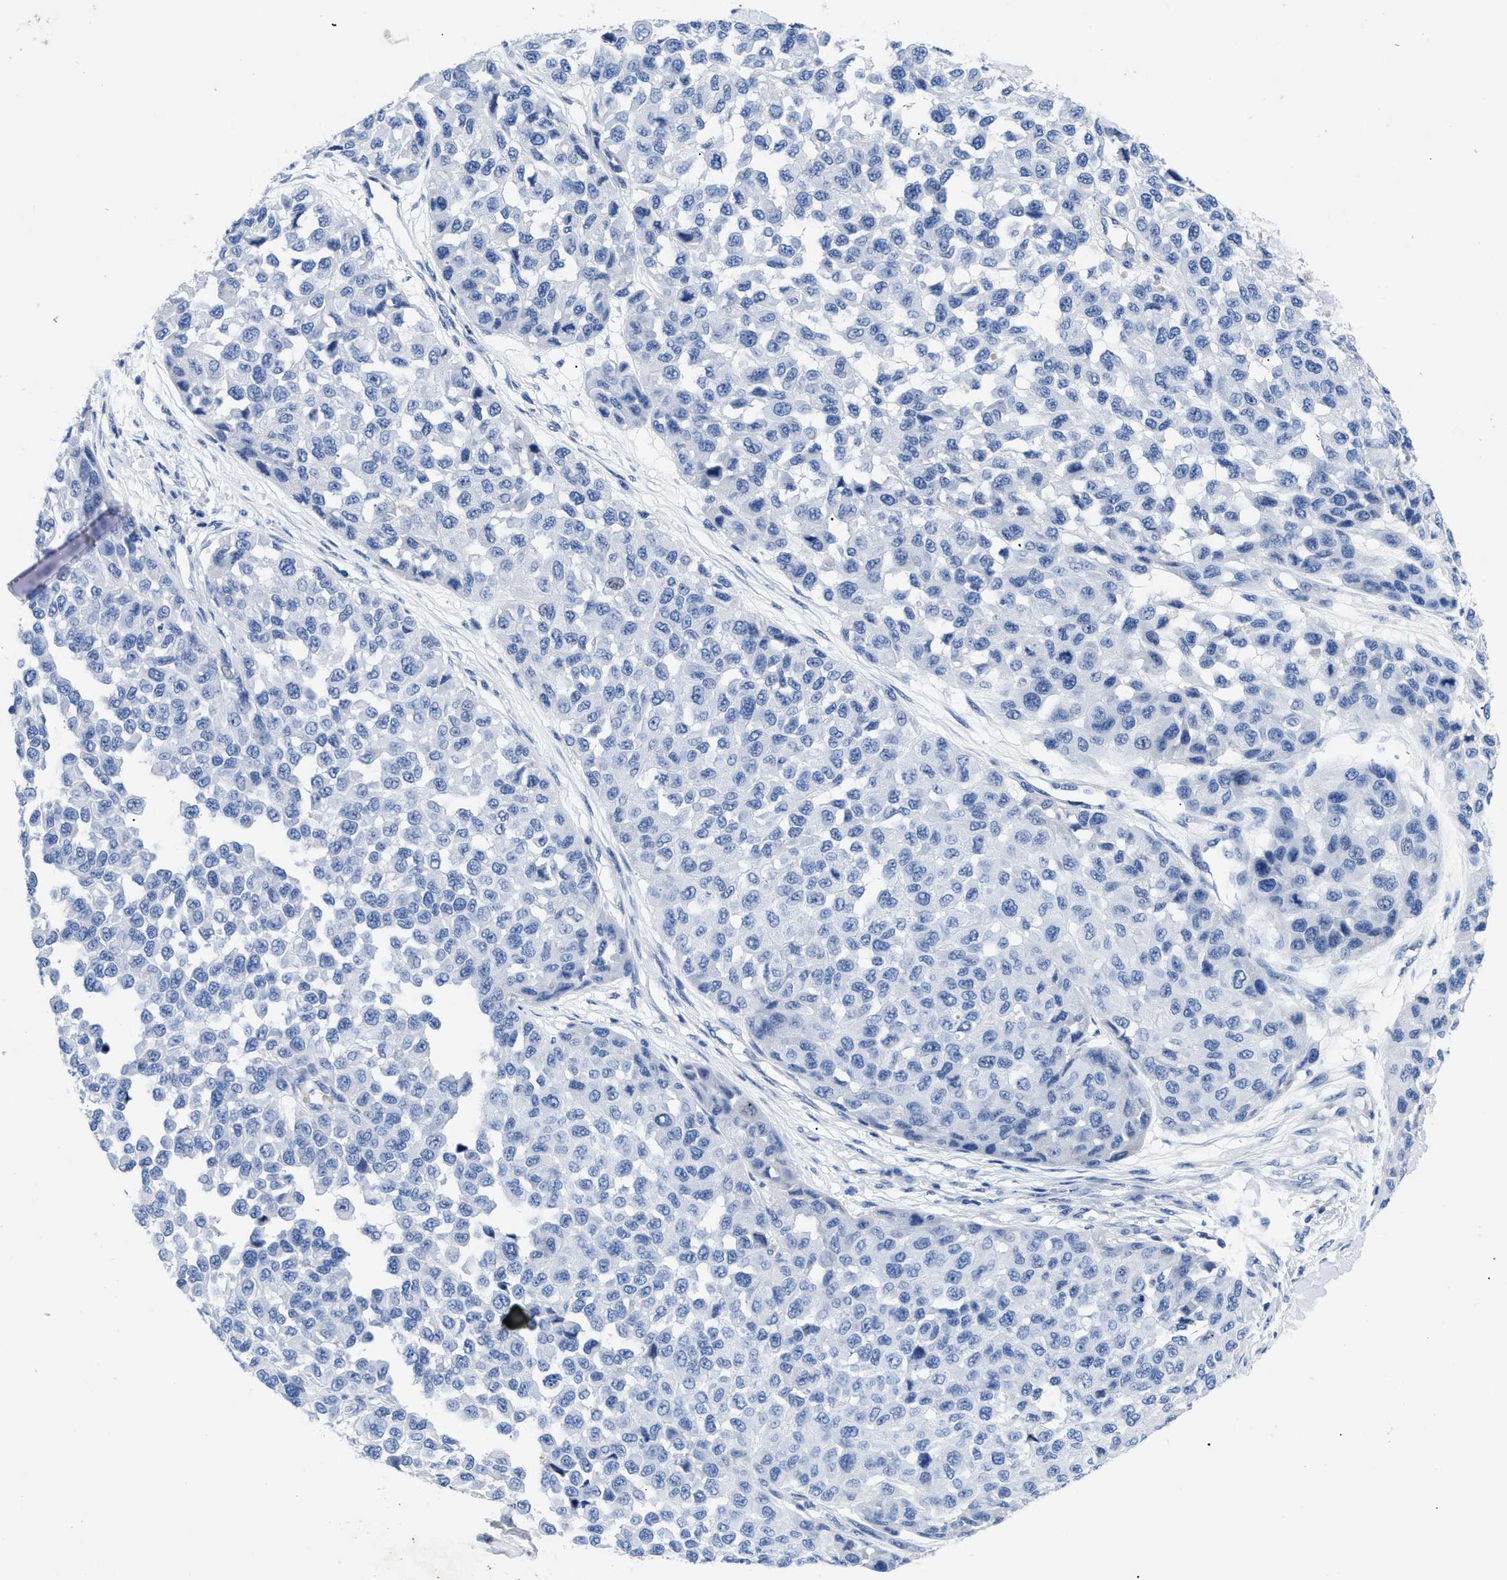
{"staining": {"intensity": "negative", "quantity": "none", "location": "none"}, "tissue": "melanoma", "cell_type": "Tumor cells", "image_type": "cancer", "snomed": [{"axis": "morphology", "description": "Normal tissue, NOS"}, {"axis": "morphology", "description": "Malignant melanoma, NOS"}, {"axis": "topography", "description": "Skin"}], "caption": "Immunohistochemical staining of melanoma demonstrates no significant positivity in tumor cells. Nuclei are stained in blue.", "gene": "TMEM68", "patient": {"sex": "male", "age": 62}}